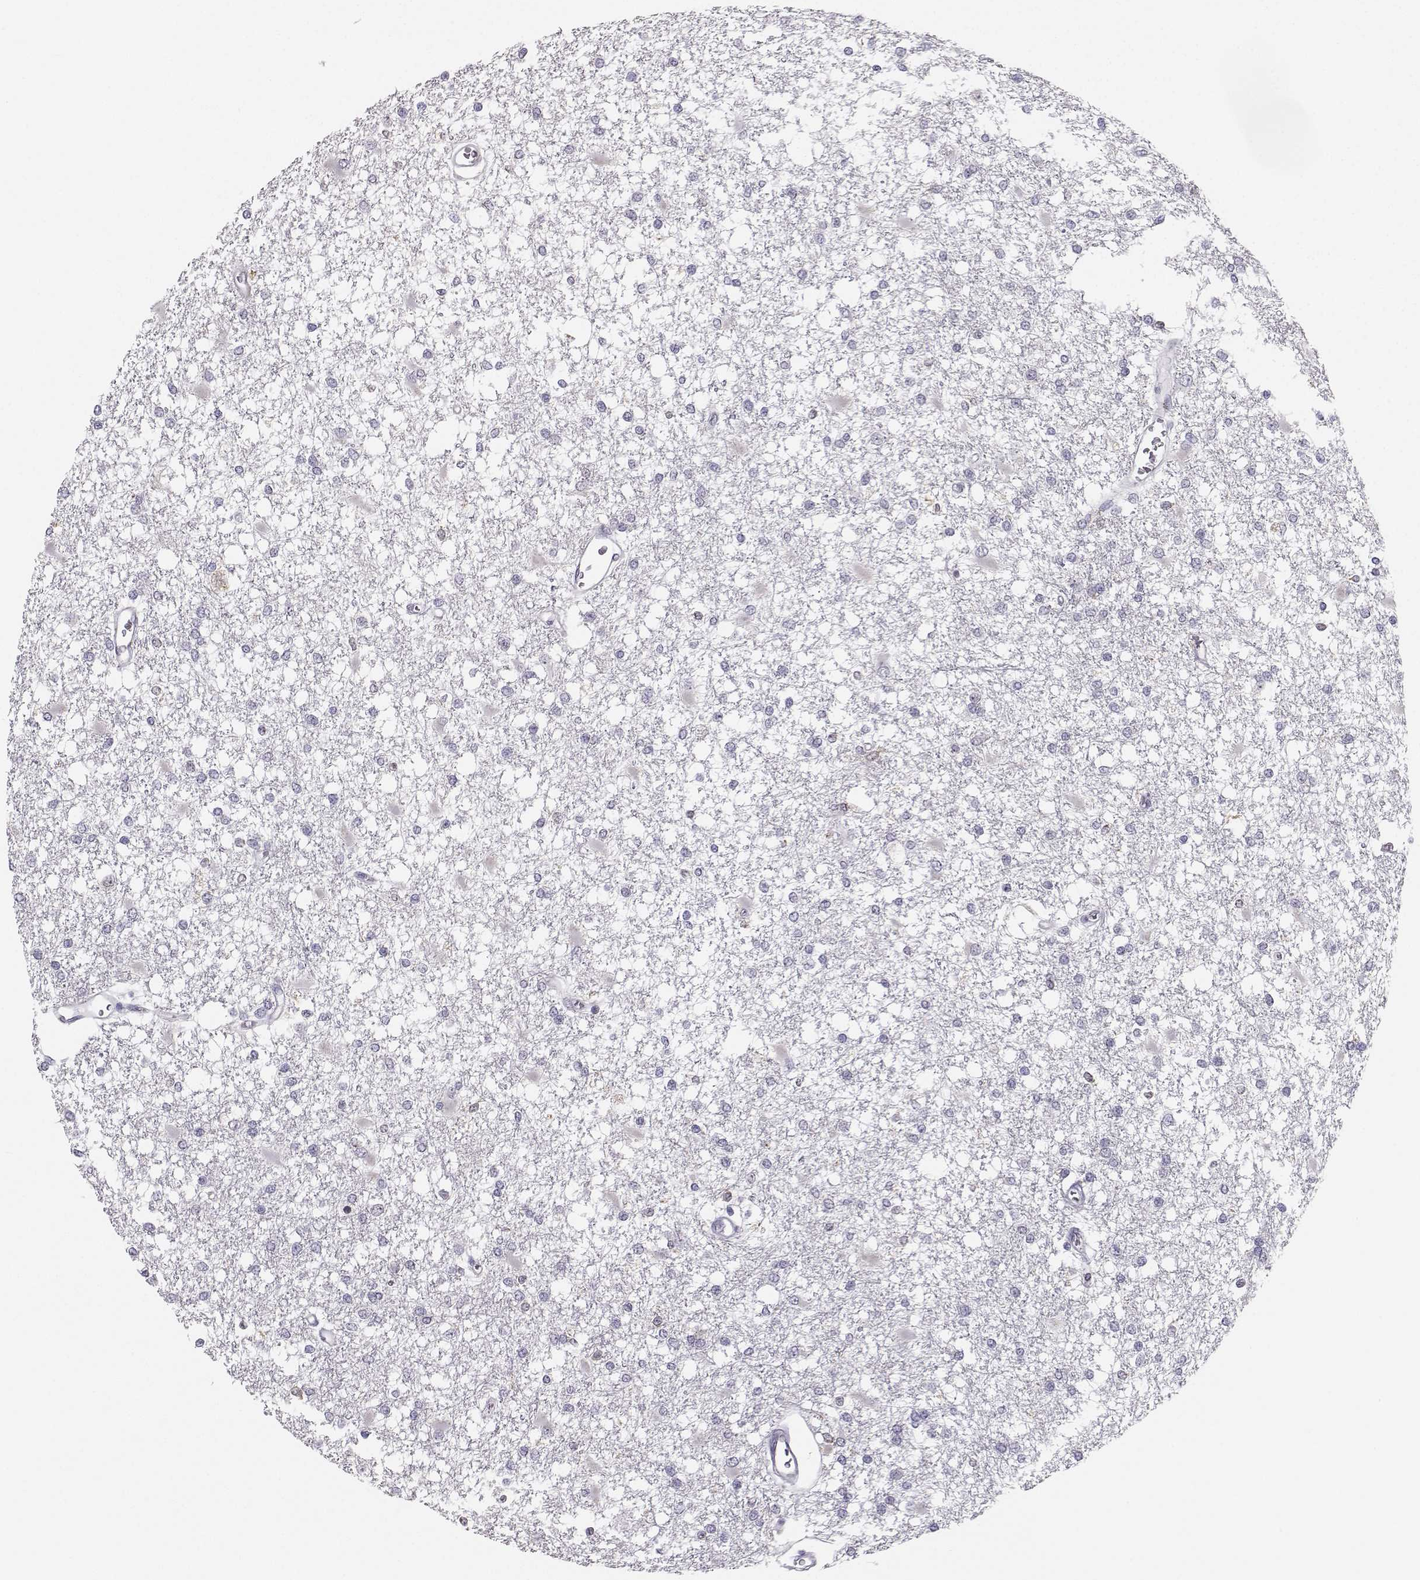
{"staining": {"intensity": "negative", "quantity": "none", "location": "none"}, "tissue": "glioma", "cell_type": "Tumor cells", "image_type": "cancer", "snomed": [{"axis": "morphology", "description": "Glioma, malignant, High grade"}, {"axis": "topography", "description": "Cerebral cortex"}], "caption": "The micrograph shows no significant staining in tumor cells of glioma.", "gene": "HTR7", "patient": {"sex": "male", "age": 79}}